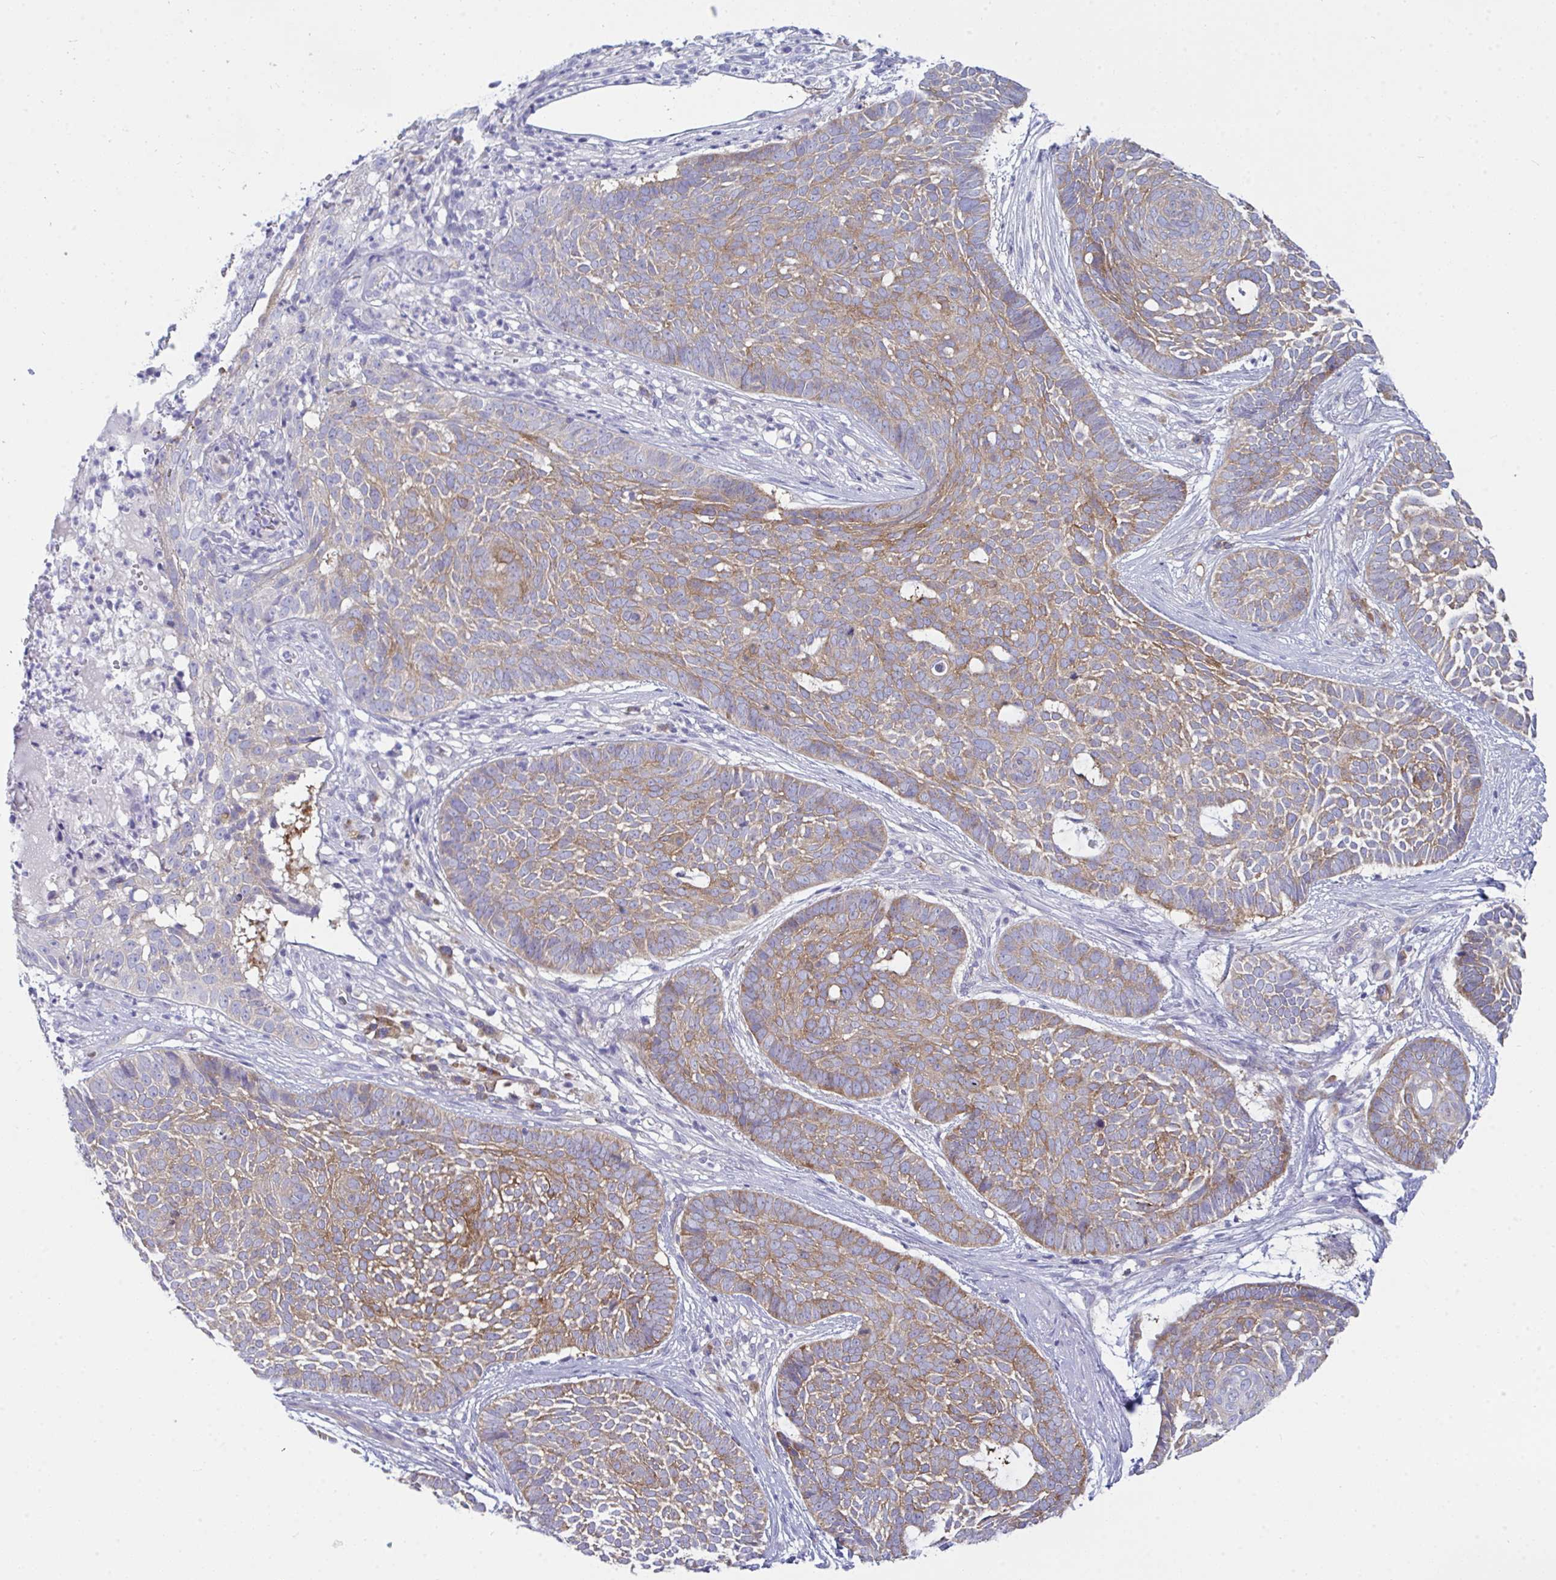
{"staining": {"intensity": "moderate", "quantity": ">75%", "location": "cytoplasmic/membranous"}, "tissue": "skin cancer", "cell_type": "Tumor cells", "image_type": "cancer", "snomed": [{"axis": "morphology", "description": "Basal cell carcinoma"}, {"axis": "topography", "description": "Skin"}], "caption": "Skin basal cell carcinoma stained with DAB (3,3'-diaminobenzidine) immunohistochemistry (IHC) shows medium levels of moderate cytoplasmic/membranous staining in about >75% of tumor cells.", "gene": "GAB1", "patient": {"sex": "female", "age": 89}}